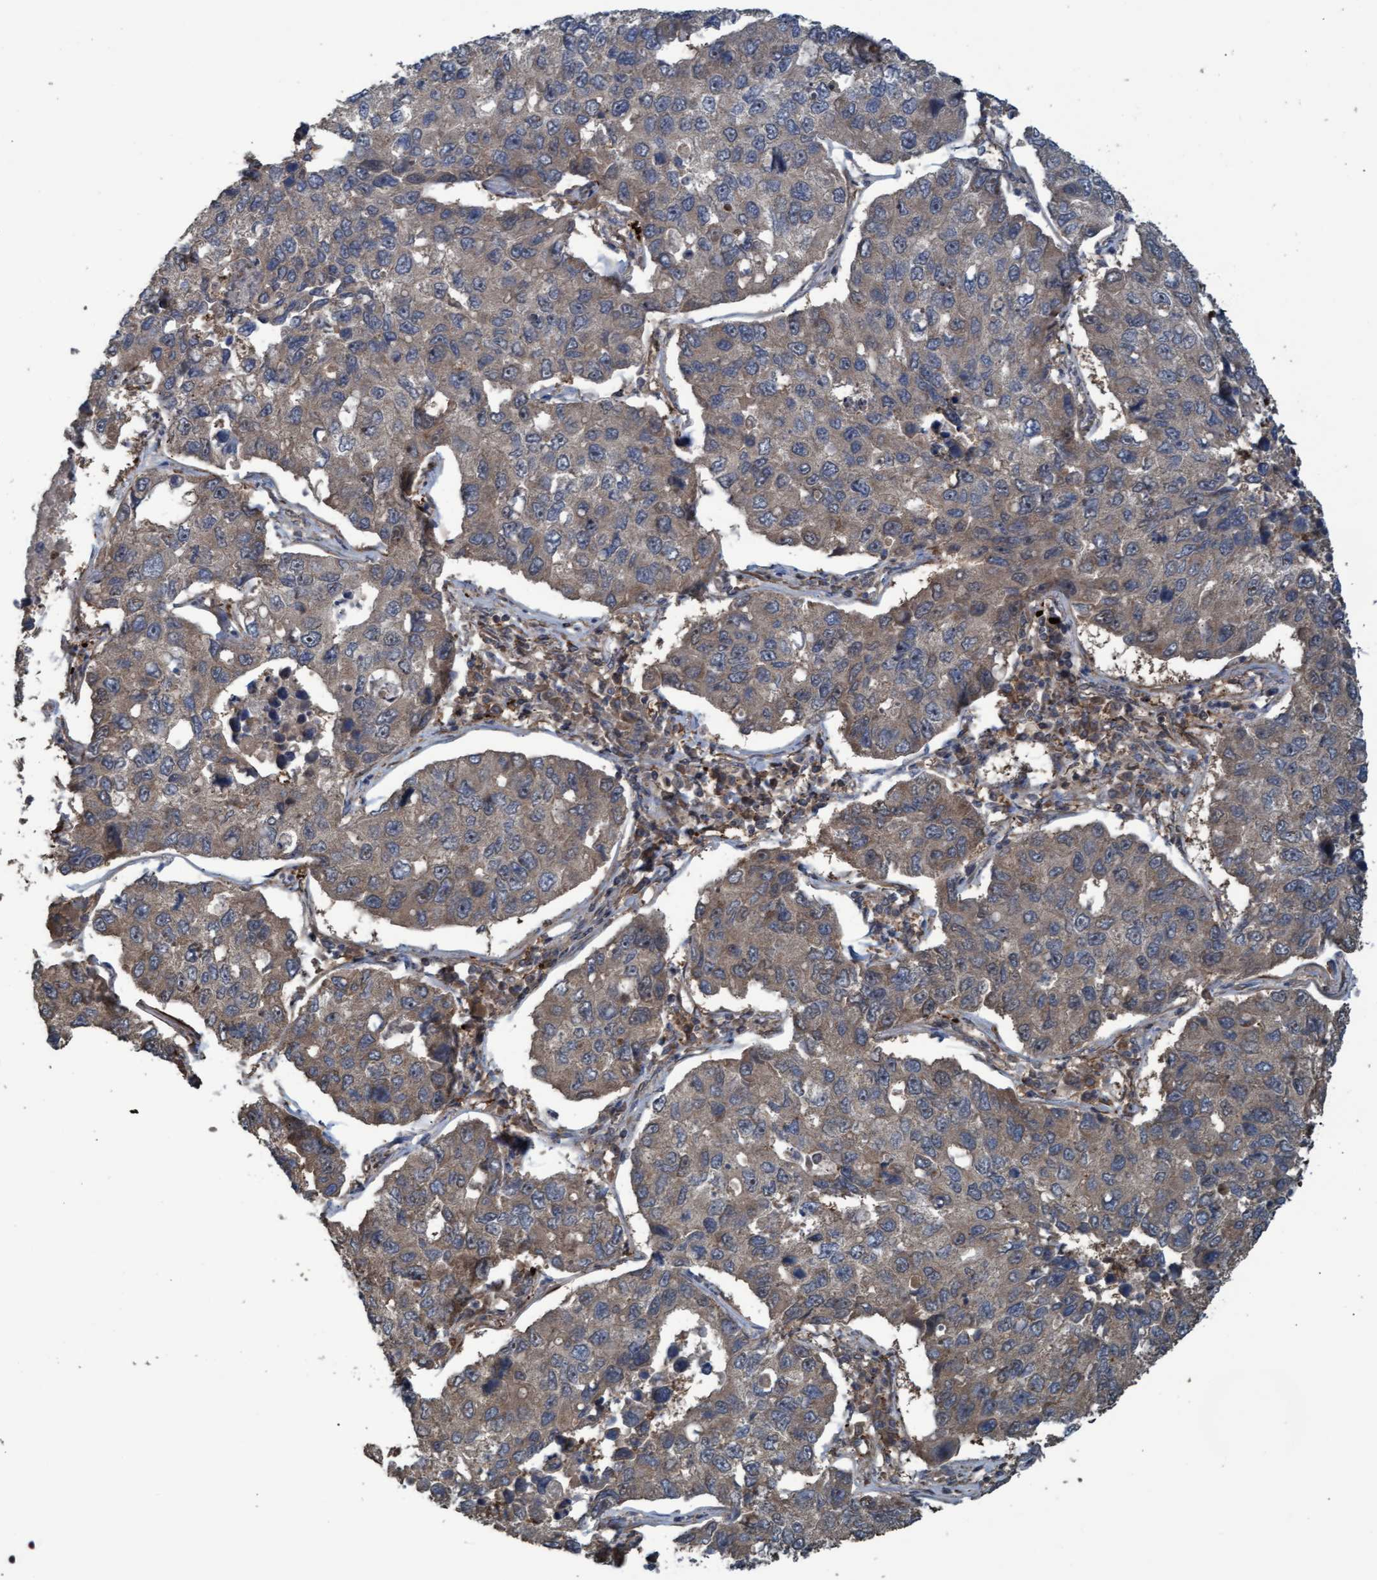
{"staining": {"intensity": "weak", "quantity": "25%-75%", "location": "cytoplasmic/membranous"}, "tissue": "lung cancer", "cell_type": "Tumor cells", "image_type": "cancer", "snomed": [{"axis": "morphology", "description": "Adenocarcinoma, NOS"}, {"axis": "topography", "description": "Lung"}], "caption": "This is a histology image of immunohistochemistry (IHC) staining of adenocarcinoma (lung), which shows weak expression in the cytoplasmic/membranous of tumor cells.", "gene": "GGT6", "patient": {"sex": "male", "age": 64}}